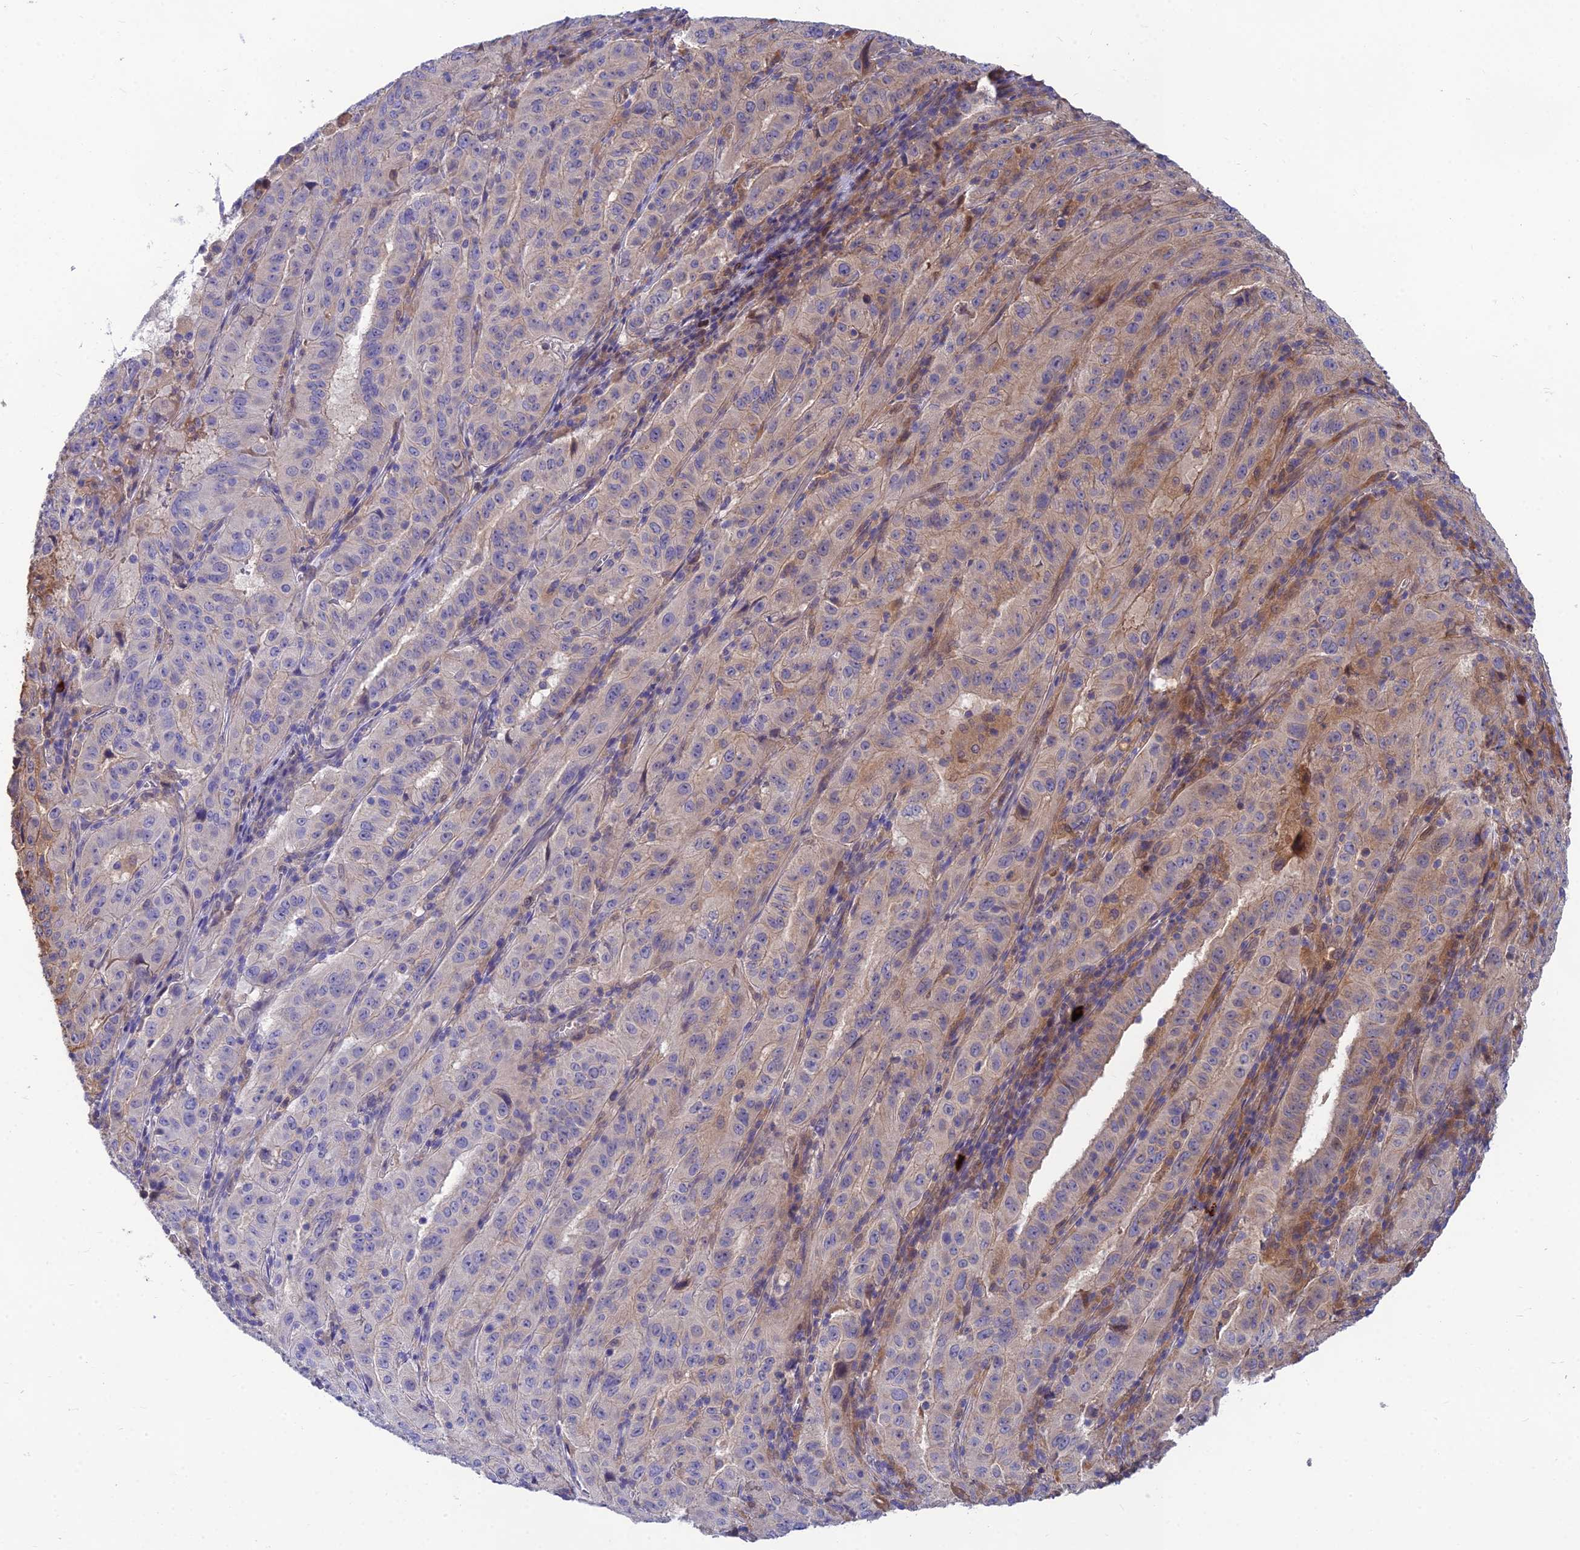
{"staining": {"intensity": "weak", "quantity": "<25%", "location": "cytoplasmic/membranous"}, "tissue": "pancreatic cancer", "cell_type": "Tumor cells", "image_type": "cancer", "snomed": [{"axis": "morphology", "description": "Adenocarcinoma, NOS"}, {"axis": "topography", "description": "Pancreas"}], "caption": "DAB (3,3'-diaminobenzidine) immunohistochemical staining of human pancreatic cancer (adenocarcinoma) displays no significant positivity in tumor cells.", "gene": "FAM151B", "patient": {"sex": "male", "age": 63}}